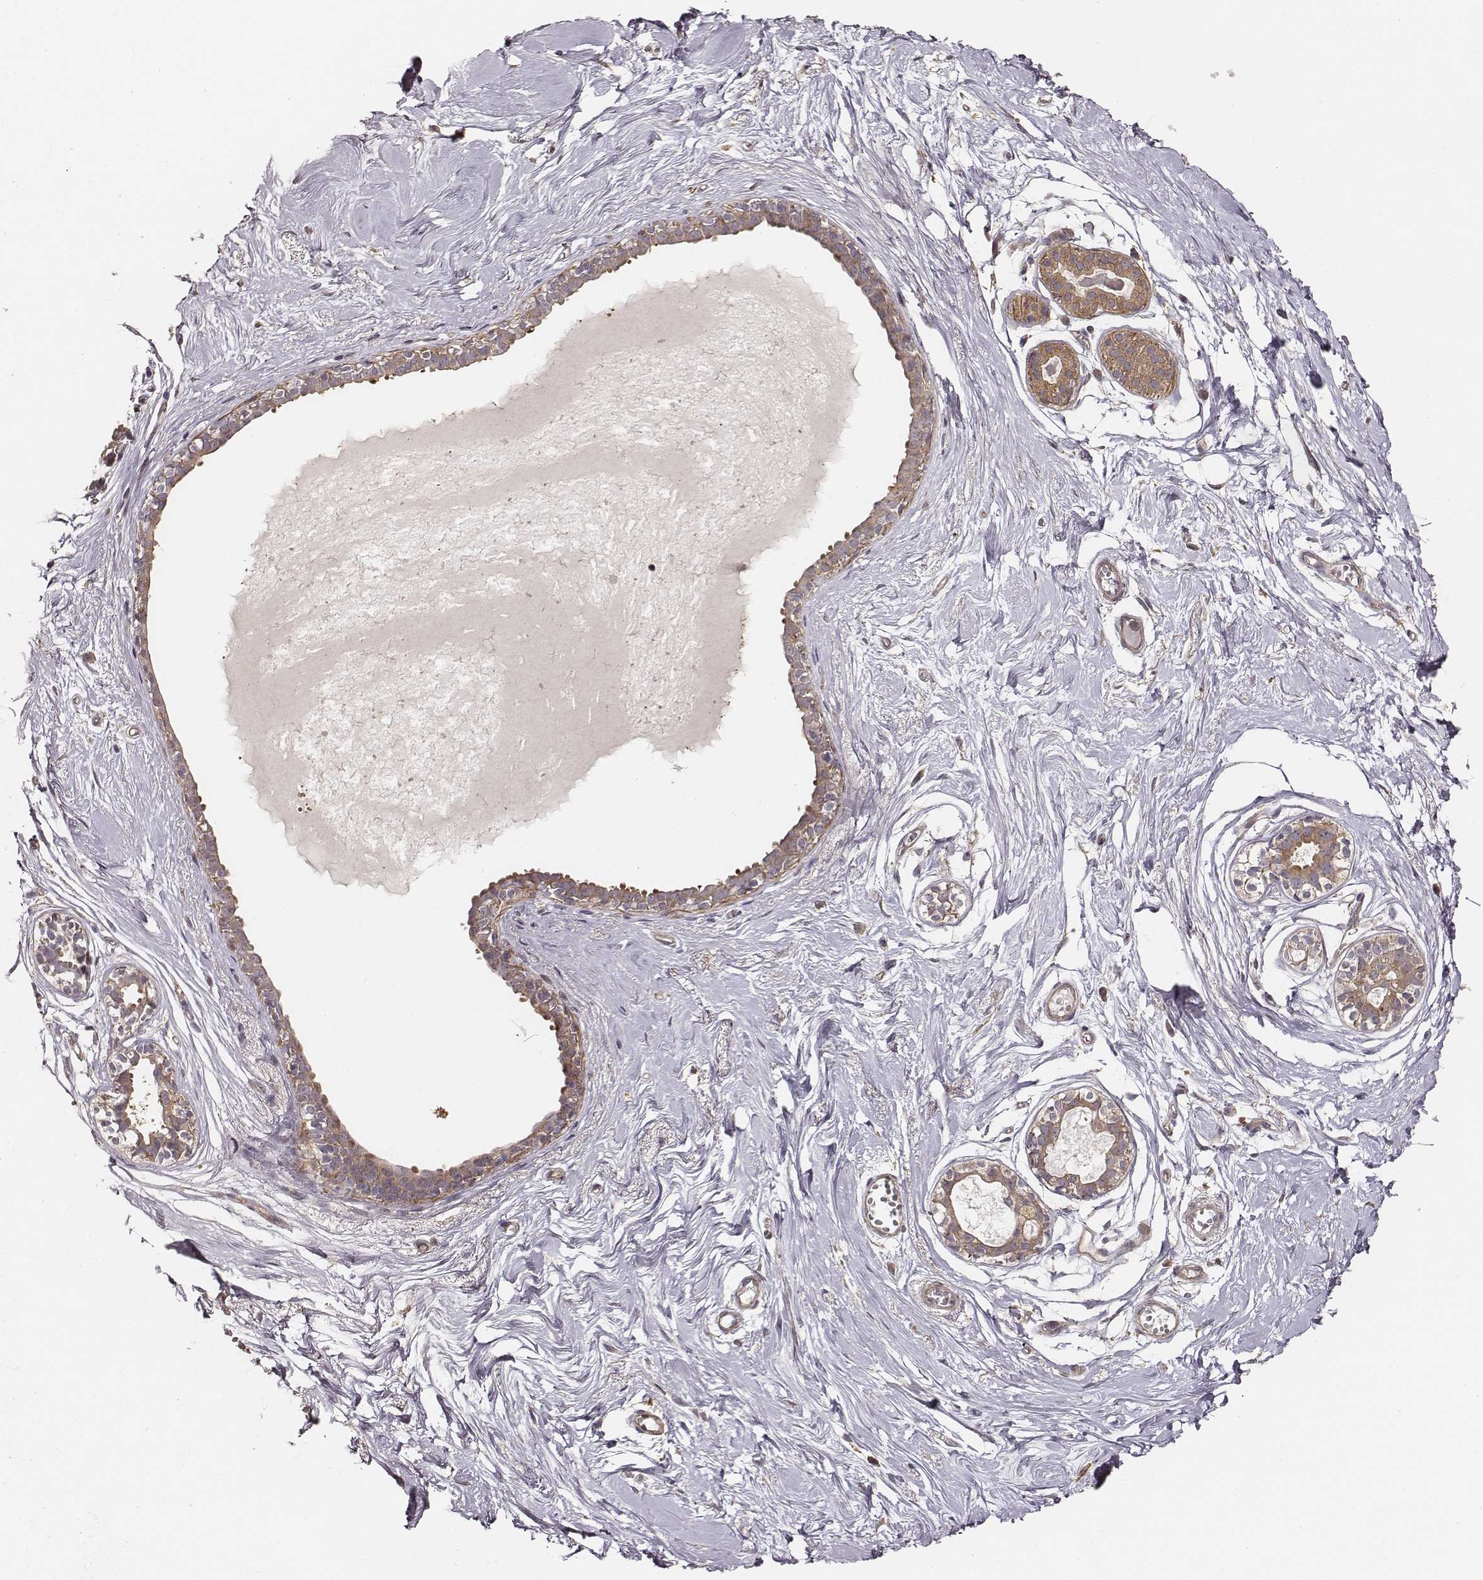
{"staining": {"intensity": "negative", "quantity": "none", "location": "none"}, "tissue": "breast", "cell_type": "Adipocytes", "image_type": "normal", "snomed": [{"axis": "morphology", "description": "Normal tissue, NOS"}, {"axis": "topography", "description": "Breast"}], "caption": "Immunohistochemistry (IHC) image of benign breast stained for a protein (brown), which exhibits no positivity in adipocytes.", "gene": "VPS26A", "patient": {"sex": "female", "age": 49}}